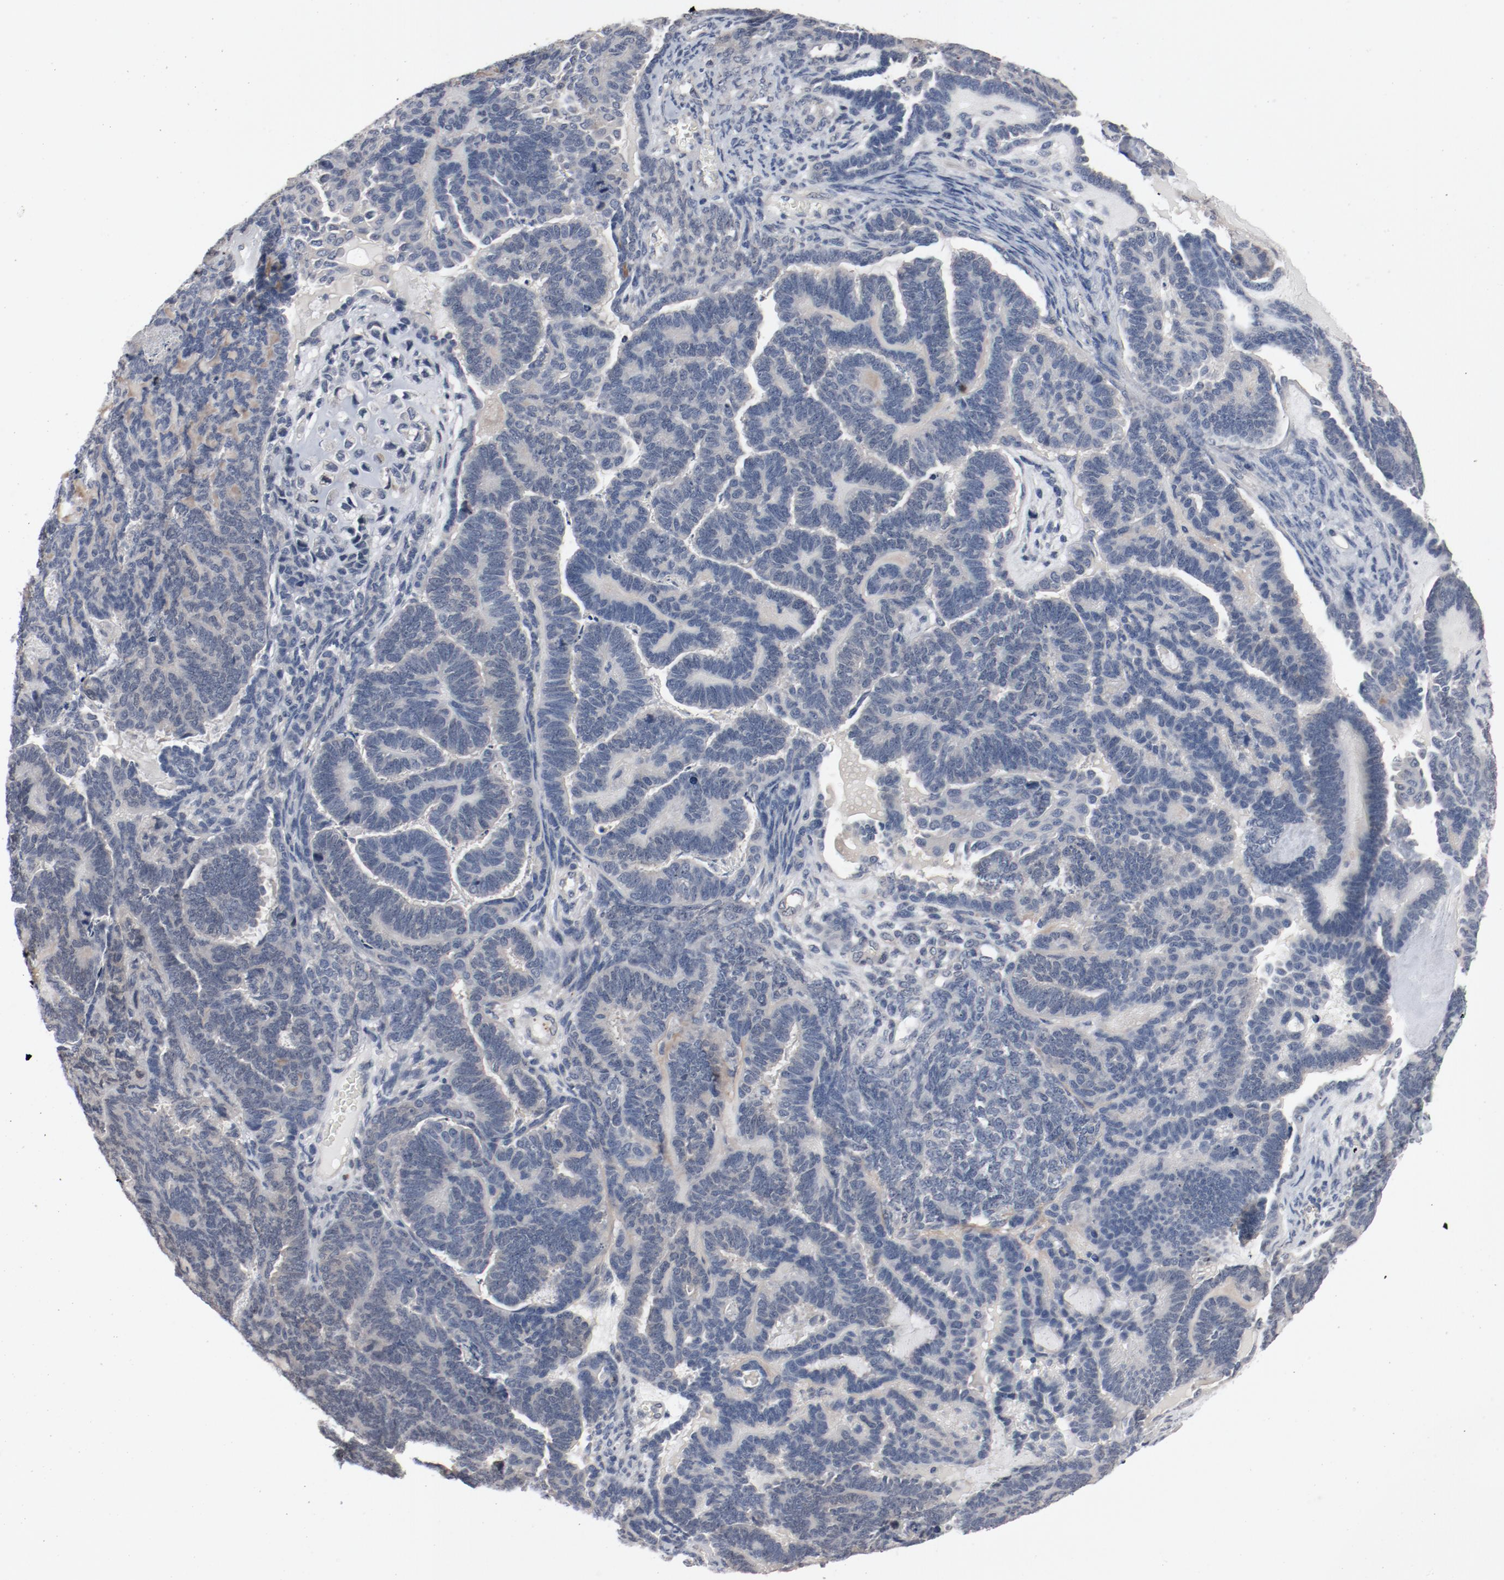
{"staining": {"intensity": "weak", "quantity": "25%-75%", "location": "cytoplasmic/membranous"}, "tissue": "endometrial cancer", "cell_type": "Tumor cells", "image_type": "cancer", "snomed": [{"axis": "morphology", "description": "Neoplasm, malignant, NOS"}, {"axis": "topography", "description": "Endometrium"}], "caption": "Protein expression analysis of human endometrial cancer reveals weak cytoplasmic/membranous expression in approximately 25%-75% of tumor cells.", "gene": "DNAL4", "patient": {"sex": "female", "age": 74}}